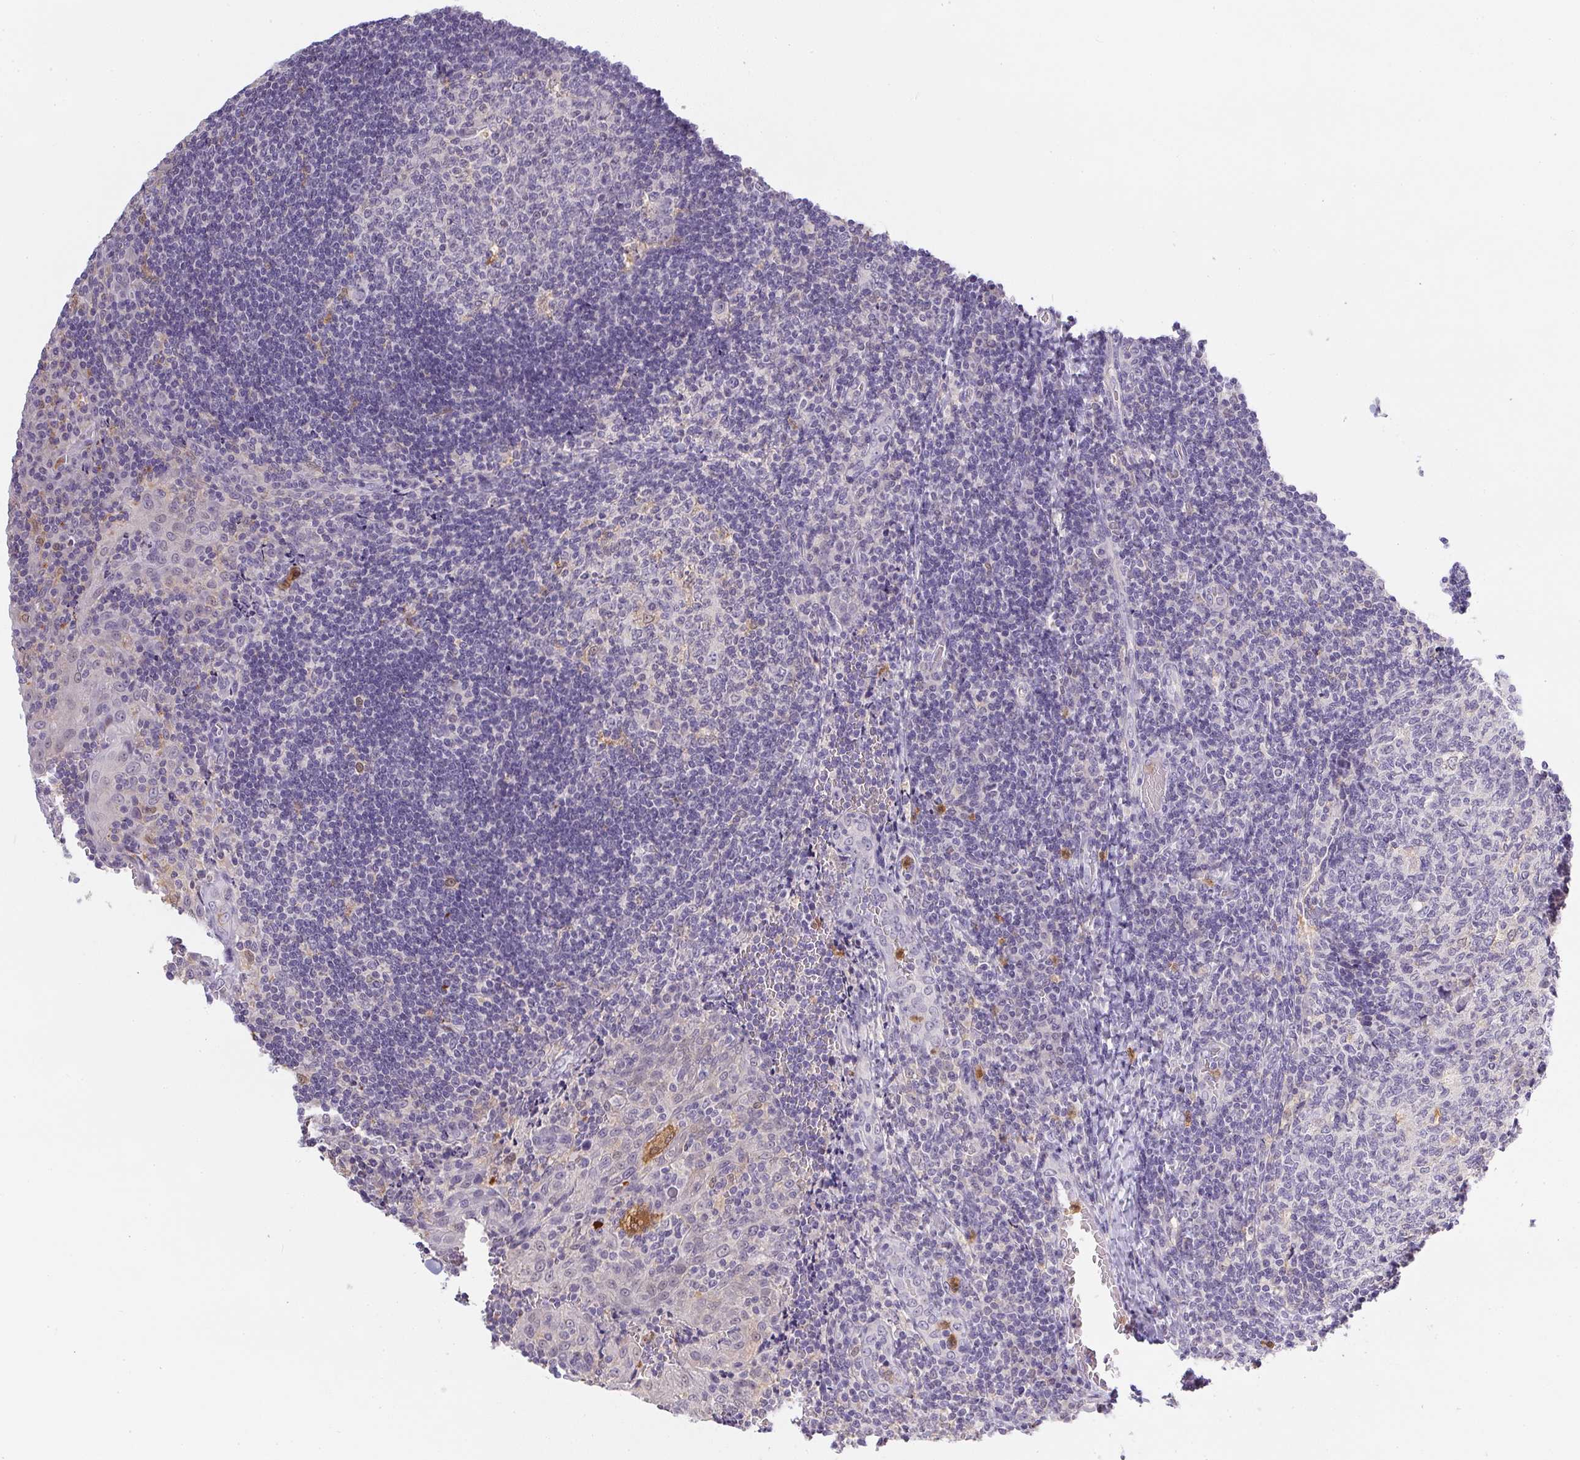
{"staining": {"intensity": "negative", "quantity": "none", "location": "none"}, "tissue": "tonsil", "cell_type": "Germinal center cells", "image_type": "normal", "snomed": [{"axis": "morphology", "description": "Normal tissue, NOS"}, {"axis": "topography", "description": "Tonsil"}], "caption": "The photomicrograph reveals no significant positivity in germinal center cells of tonsil. (DAB immunohistochemistry (IHC), high magnification).", "gene": "DNAJC5G", "patient": {"sex": "male", "age": 17}}